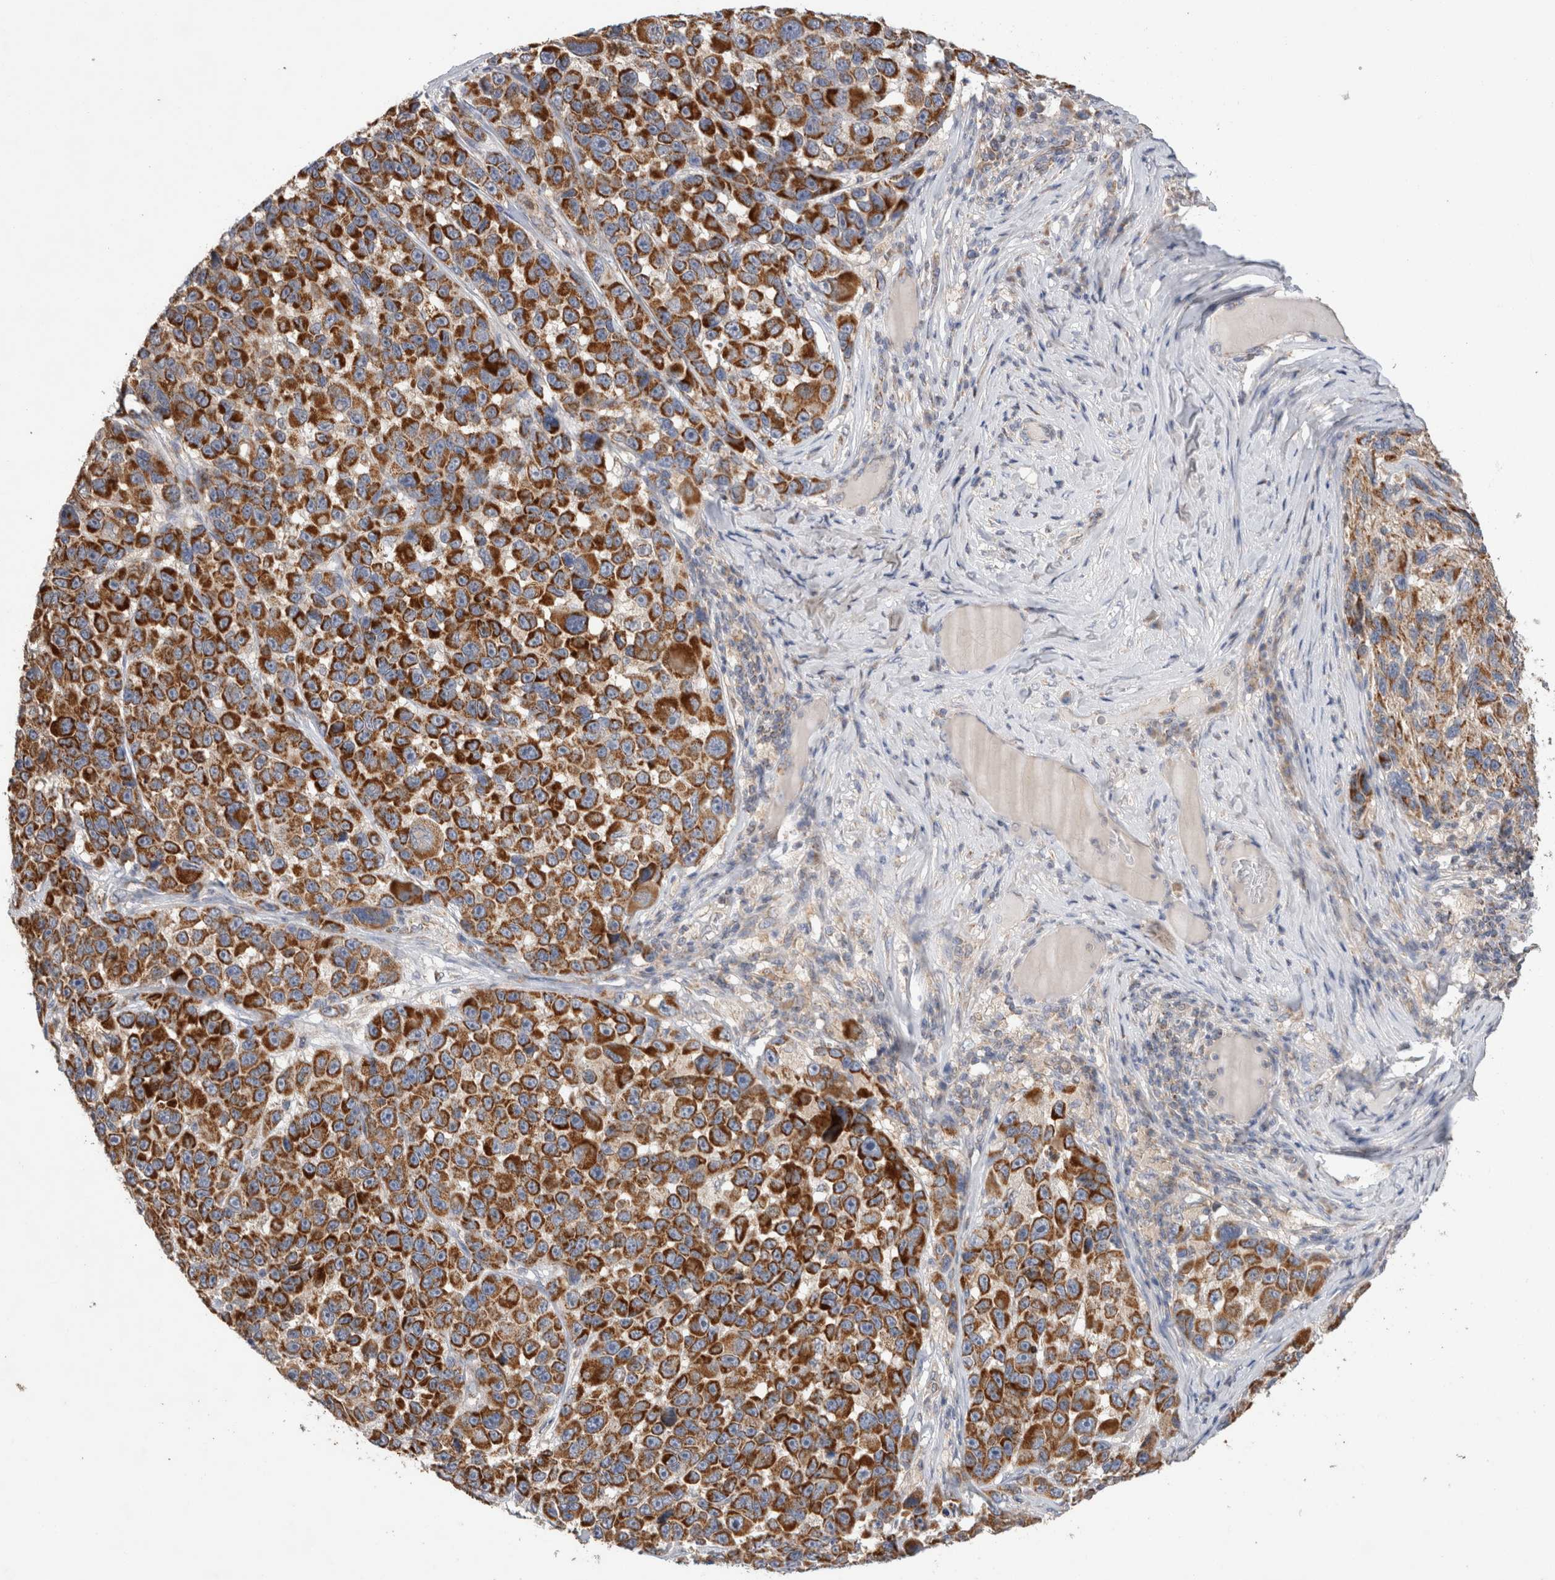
{"staining": {"intensity": "strong", "quantity": ">75%", "location": "cytoplasmic/membranous"}, "tissue": "melanoma", "cell_type": "Tumor cells", "image_type": "cancer", "snomed": [{"axis": "morphology", "description": "Malignant melanoma, NOS"}, {"axis": "topography", "description": "Skin"}], "caption": "A micrograph of human melanoma stained for a protein demonstrates strong cytoplasmic/membranous brown staining in tumor cells.", "gene": "IARS2", "patient": {"sex": "male", "age": 53}}